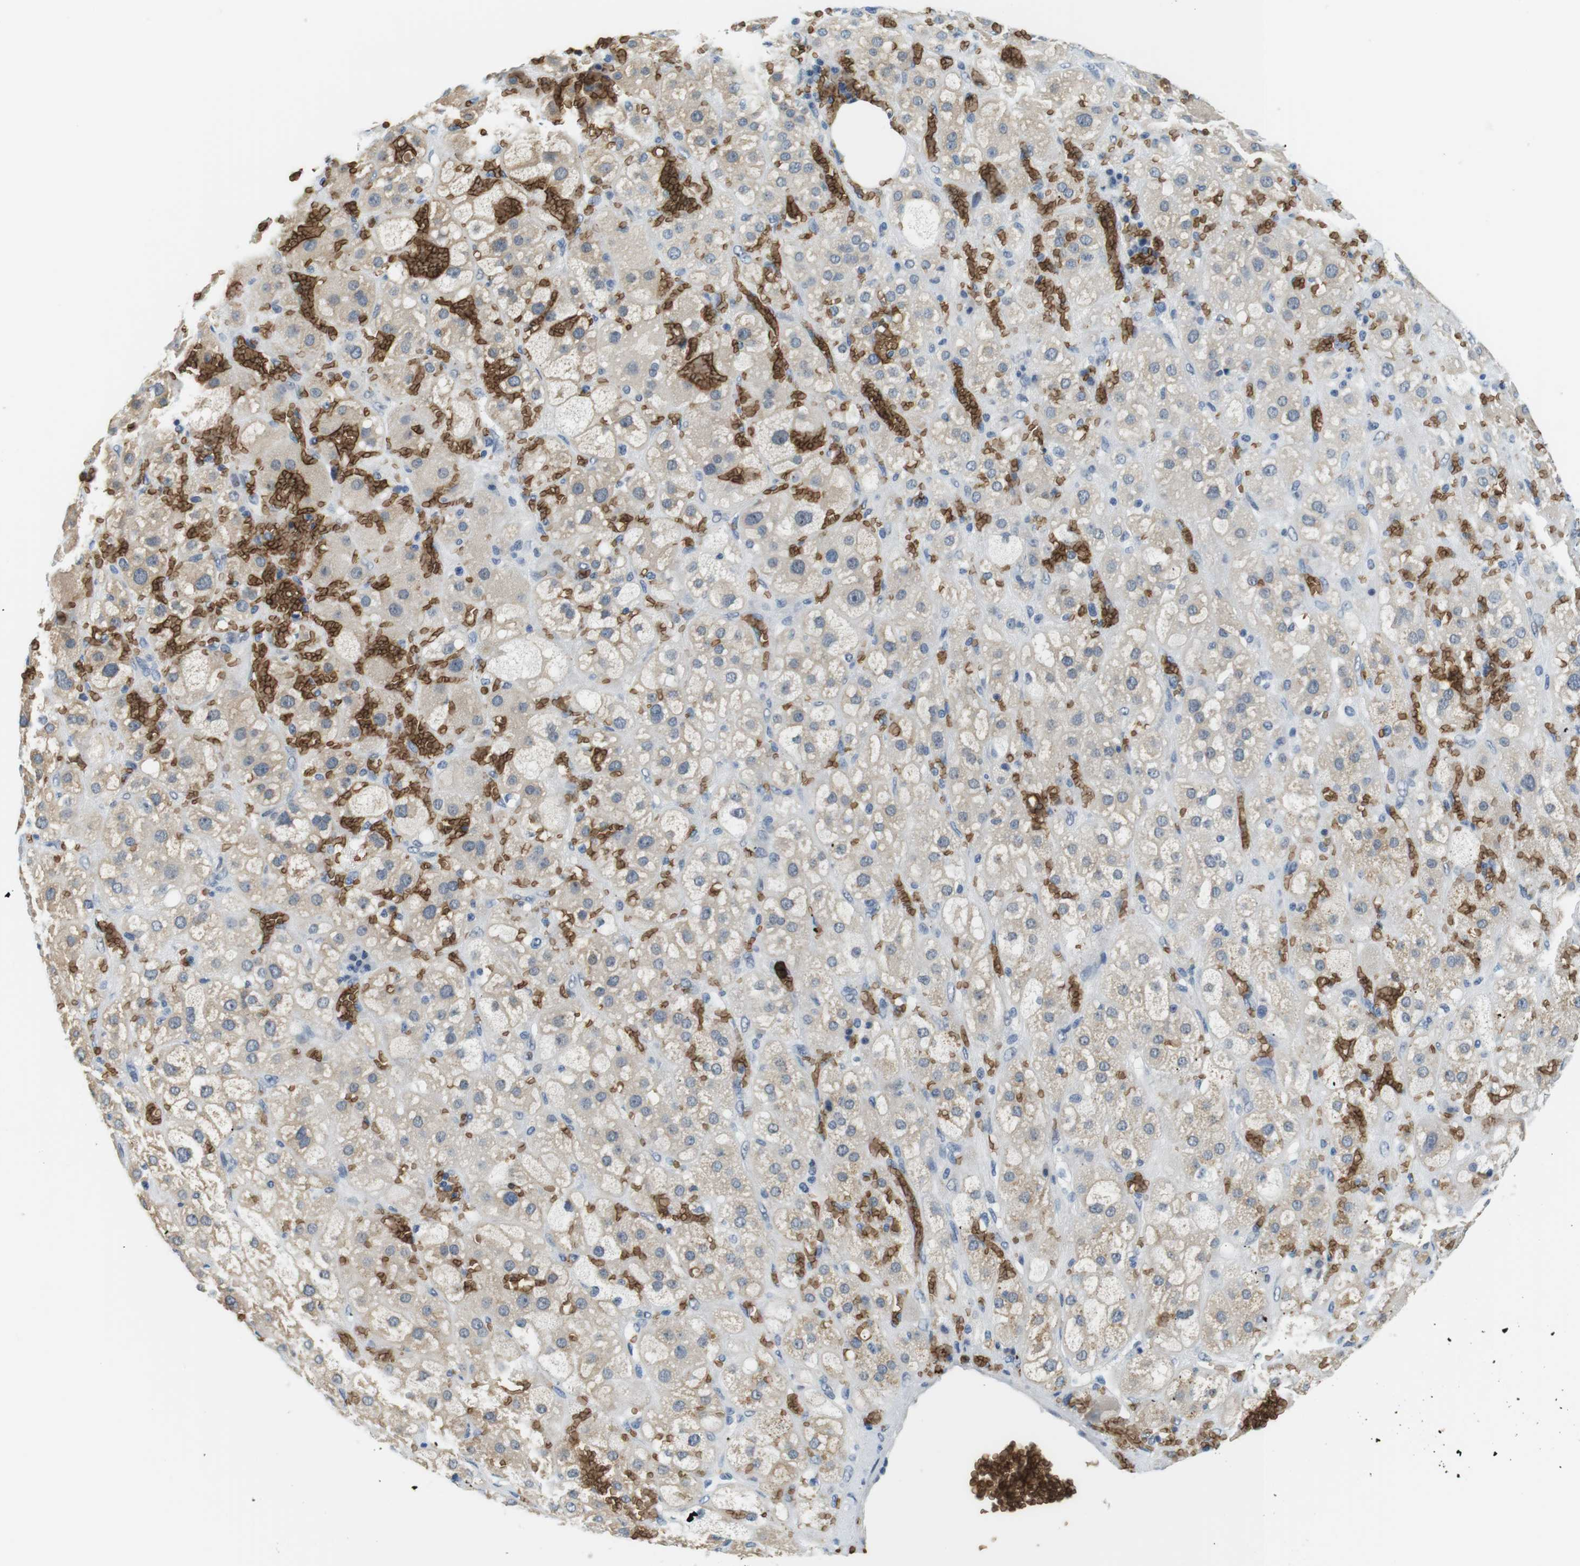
{"staining": {"intensity": "negative", "quantity": "none", "location": "none"}, "tissue": "adrenal gland", "cell_type": "Glandular cells", "image_type": "normal", "snomed": [{"axis": "morphology", "description": "Normal tissue, NOS"}, {"axis": "topography", "description": "Adrenal gland"}], "caption": "An immunohistochemistry image of benign adrenal gland is shown. There is no staining in glandular cells of adrenal gland.", "gene": "SLC4A1", "patient": {"sex": "female", "age": 47}}